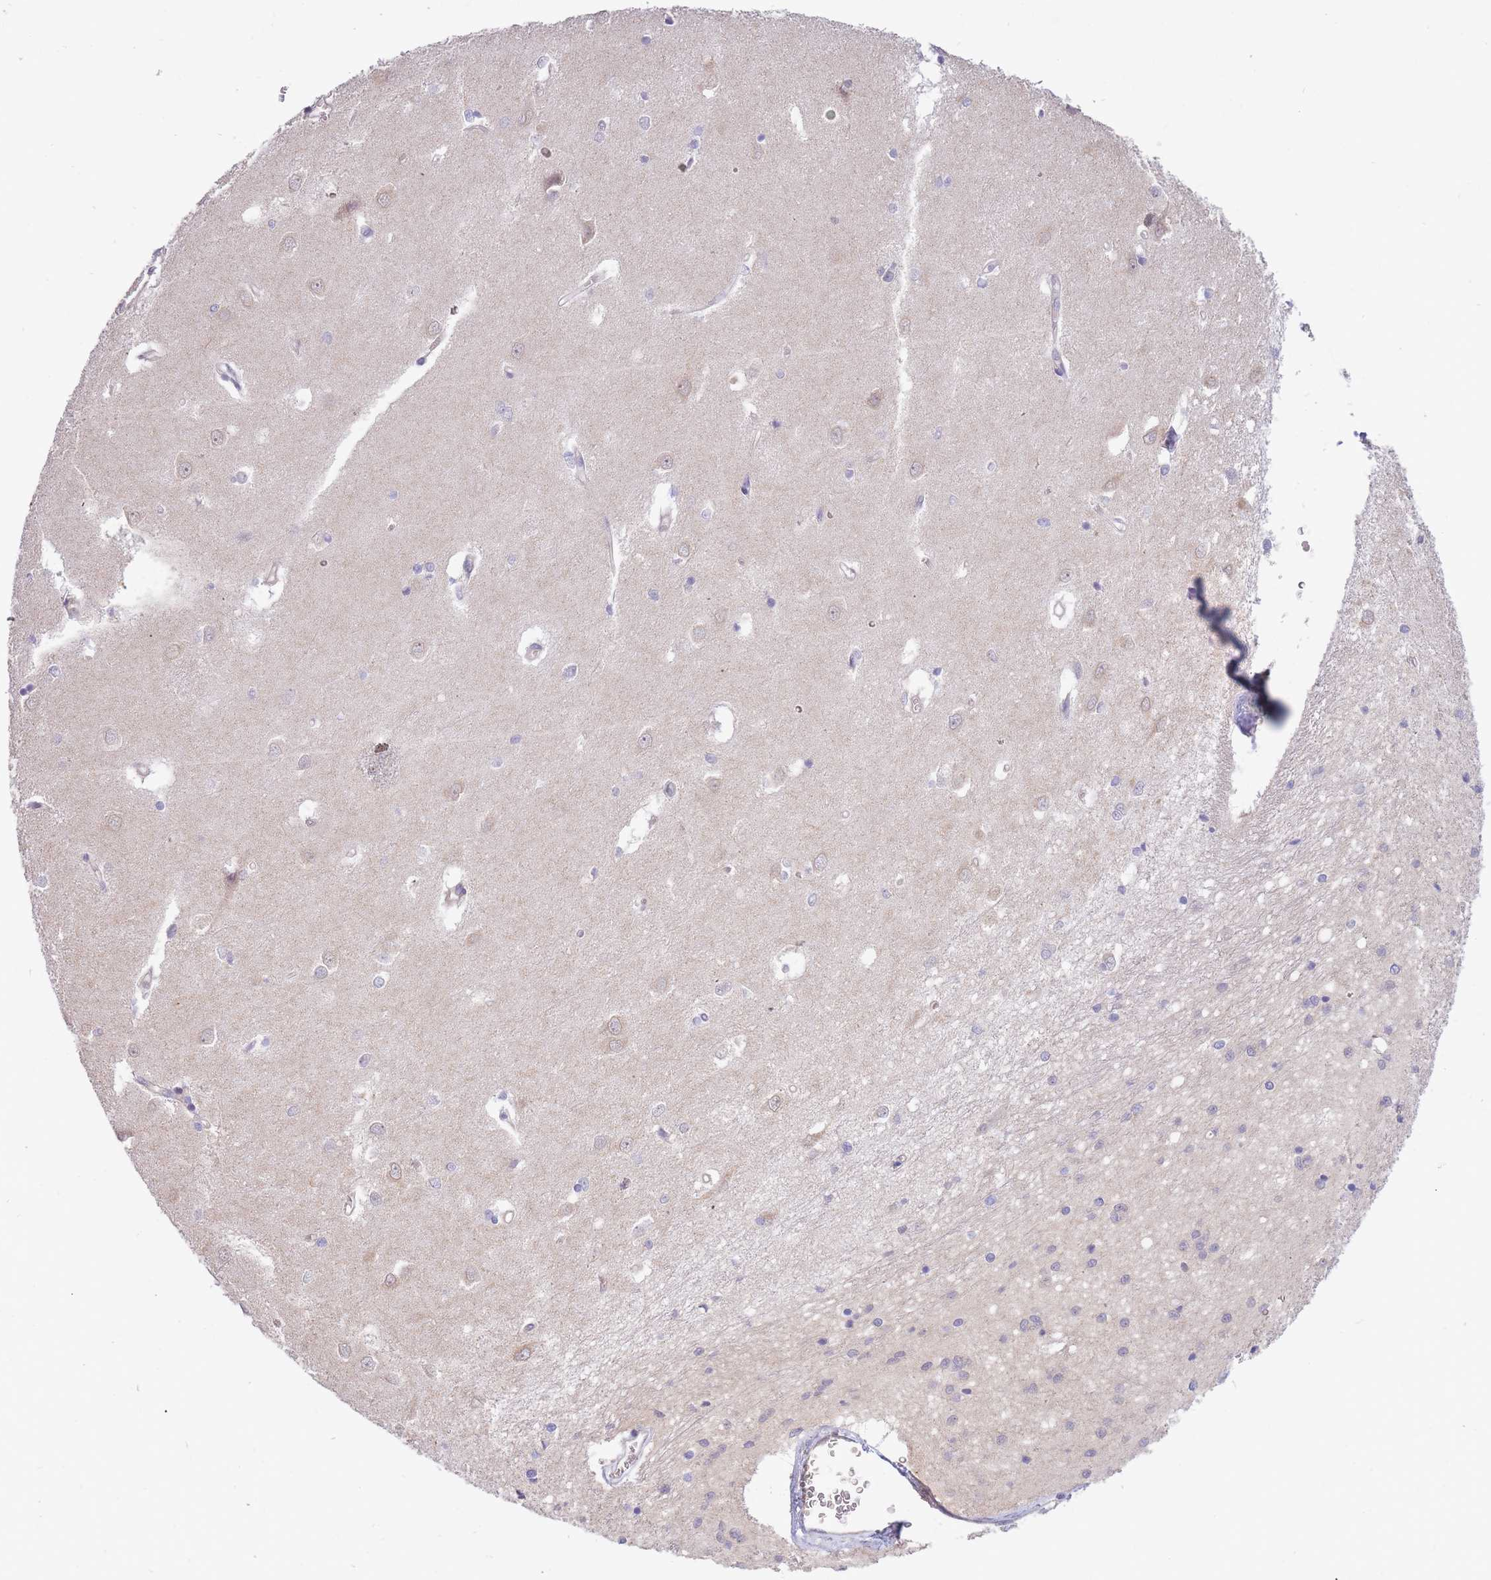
{"staining": {"intensity": "negative", "quantity": "none", "location": "none"}, "tissue": "caudate", "cell_type": "Glial cells", "image_type": "normal", "snomed": [{"axis": "morphology", "description": "Normal tissue, NOS"}, {"axis": "topography", "description": "Lateral ventricle wall"}], "caption": "High magnification brightfield microscopy of benign caudate stained with DAB (3,3'-diaminobenzidine) (brown) and counterstained with hematoxylin (blue): glial cells show no significant staining. (DAB IHC visualized using brightfield microscopy, high magnification).", "gene": "SMC6", "patient": {"sex": "male", "age": 37}}